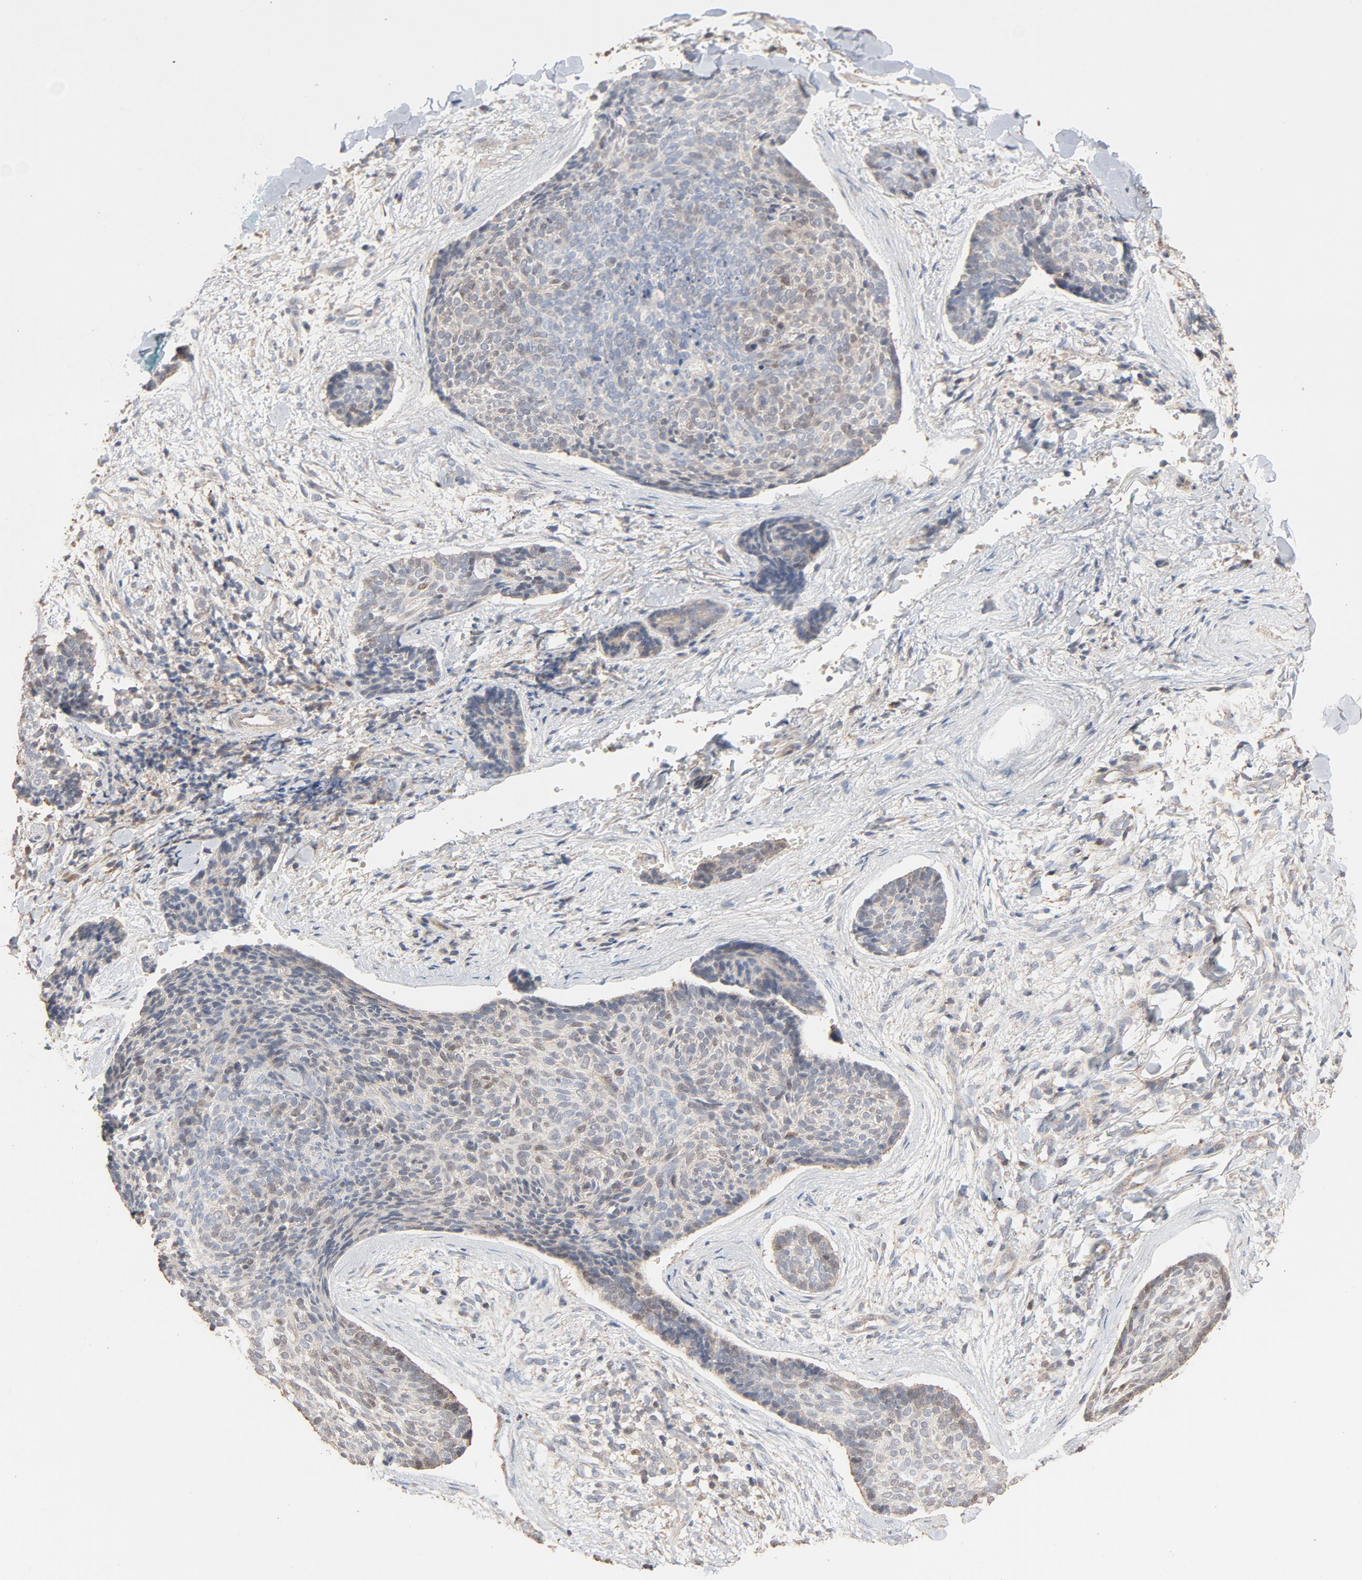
{"staining": {"intensity": "weak", "quantity": "25%-75%", "location": "cytoplasmic/membranous,nuclear"}, "tissue": "skin cancer", "cell_type": "Tumor cells", "image_type": "cancer", "snomed": [{"axis": "morphology", "description": "Normal tissue, NOS"}, {"axis": "morphology", "description": "Basal cell carcinoma"}, {"axis": "topography", "description": "Skin"}], "caption": "Immunohistochemical staining of human skin basal cell carcinoma demonstrates low levels of weak cytoplasmic/membranous and nuclear positivity in about 25%-75% of tumor cells. (IHC, brightfield microscopy, high magnification).", "gene": "CDK6", "patient": {"sex": "female", "age": 57}}